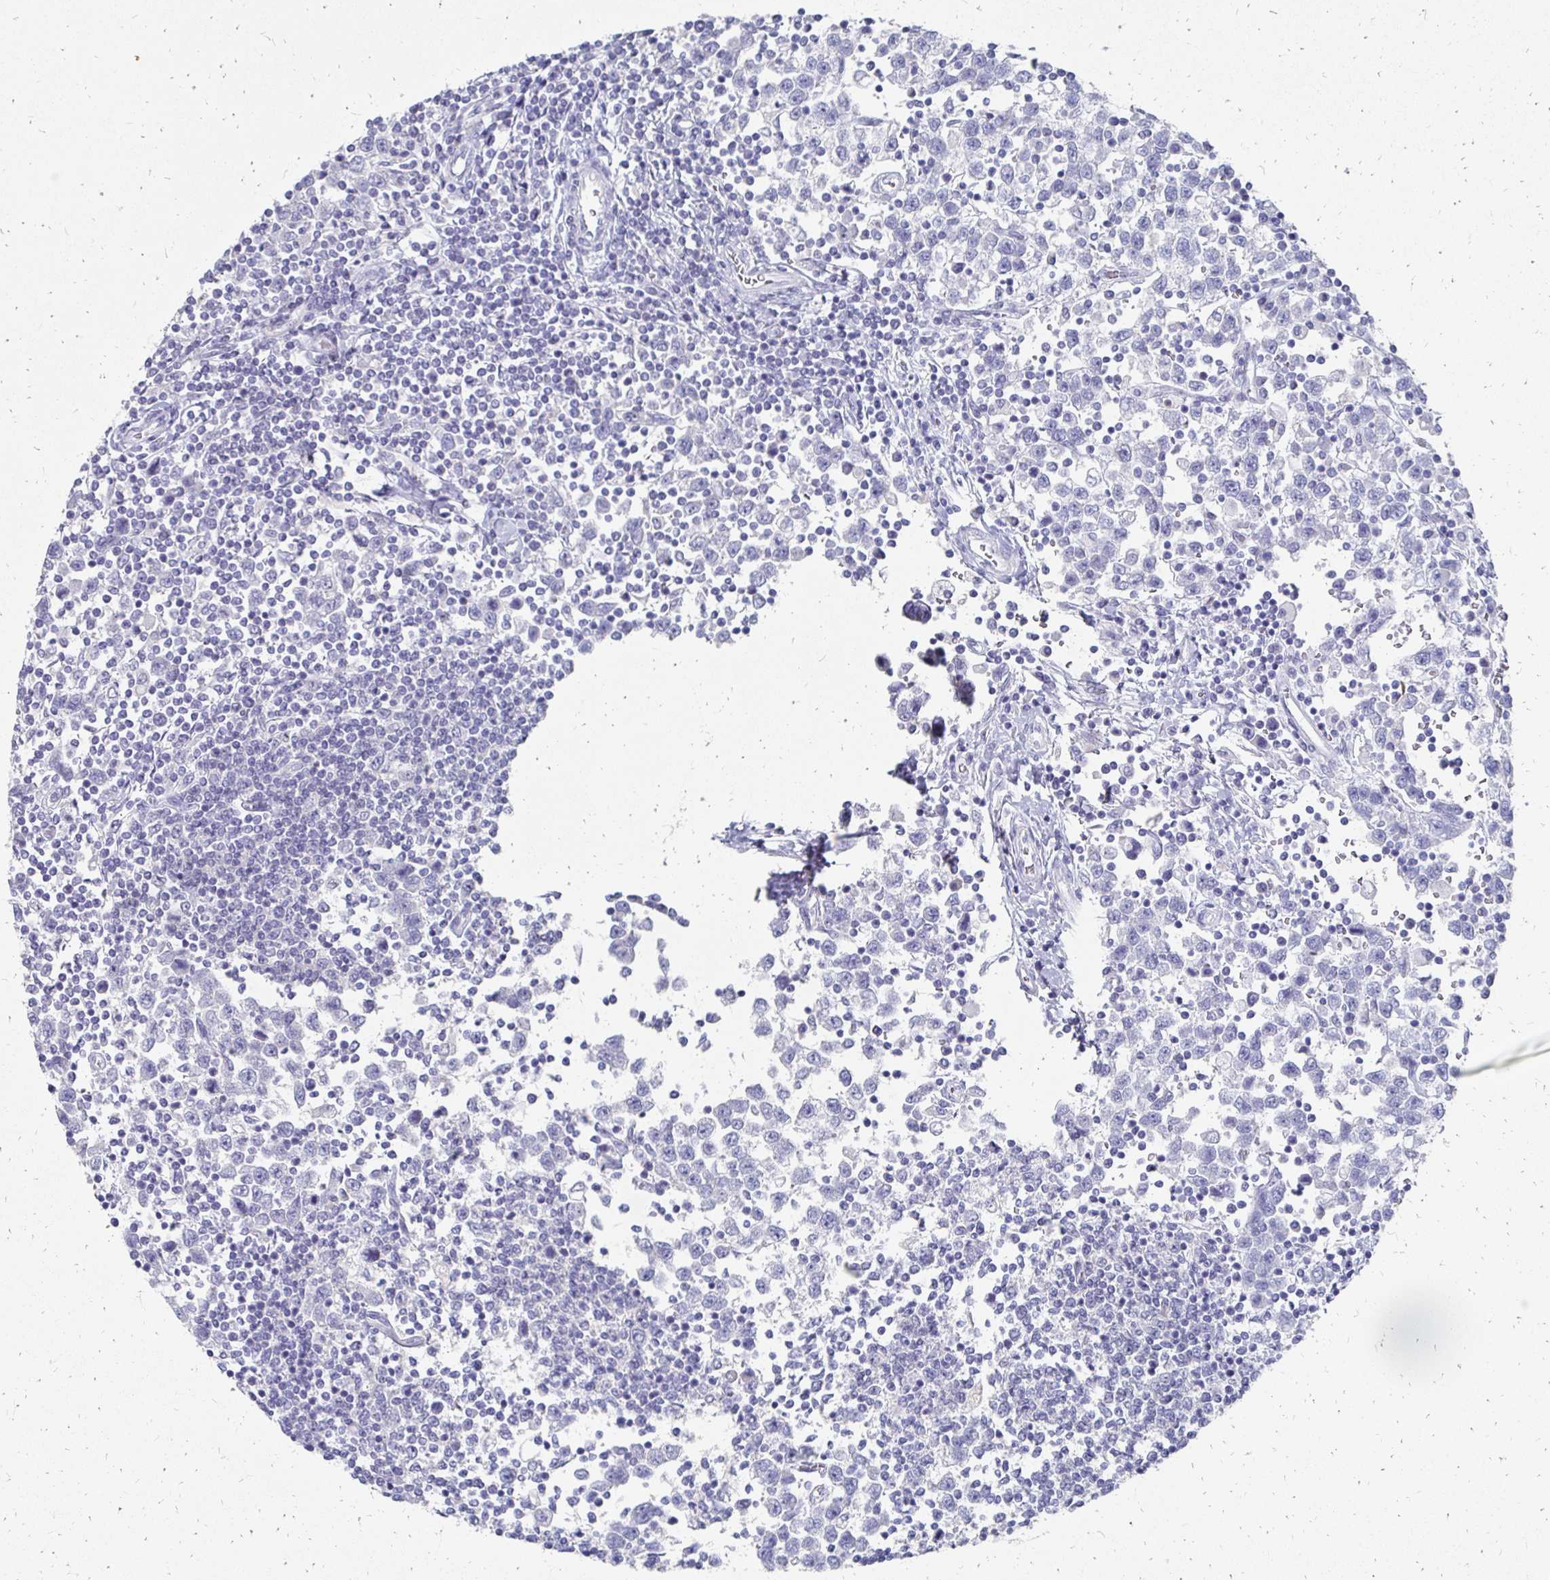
{"staining": {"intensity": "negative", "quantity": "none", "location": "none"}, "tissue": "testis cancer", "cell_type": "Tumor cells", "image_type": "cancer", "snomed": [{"axis": "morphology", "description": "Seminoma, NOS"}, {"axis": "topography", "description": "Testis"}], "caption": "A histopathology image of human seminoma (testis) is negative for staining in tumor cells. The staining was performed using DAB to visualize the protein expression in brown, while the nuclei were stained in blue with hematoxylin (Magnification: 20x).", "gene": "SYCP3", "patient": {"sex": "male", "age": 34}}